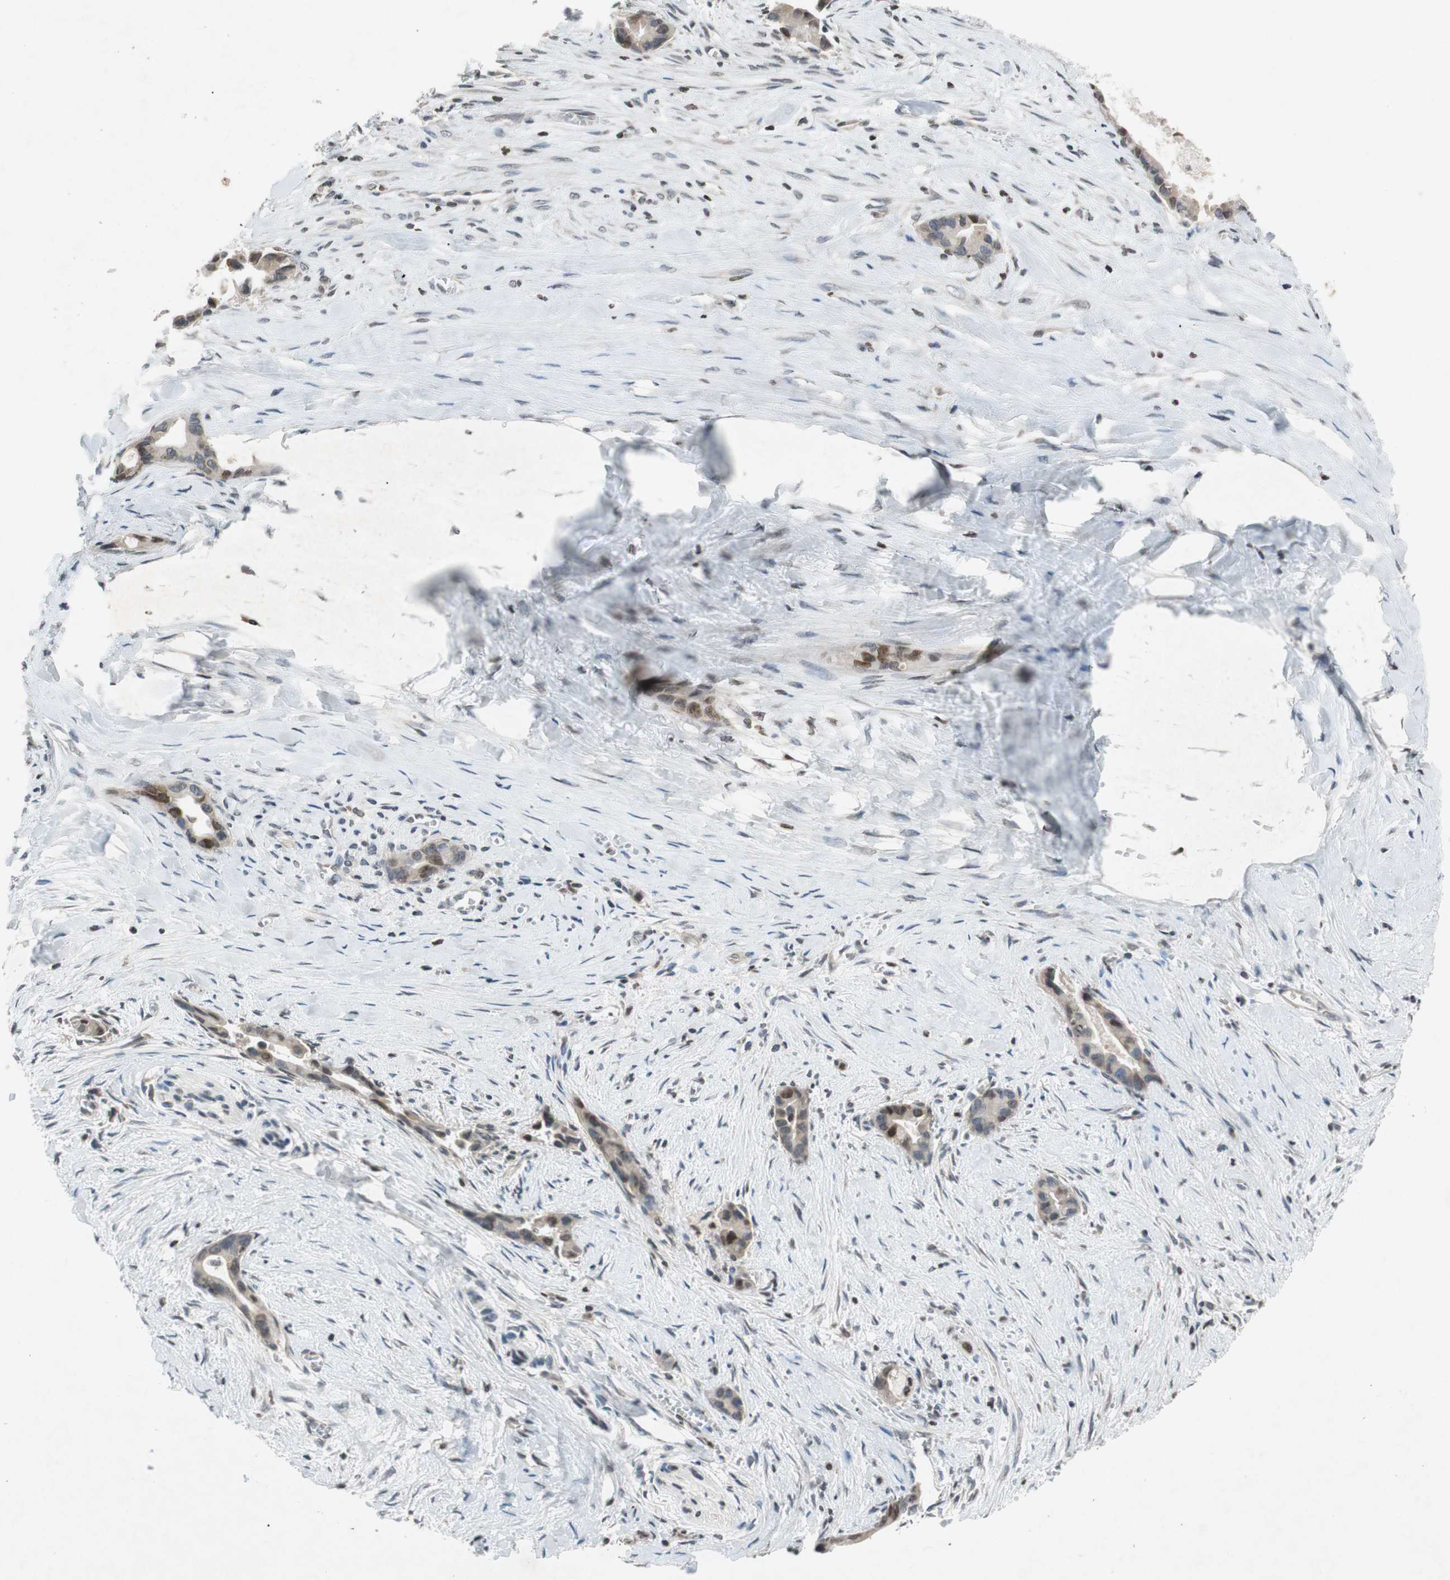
{"staining": {"intensity": "moderate", "quantity": "25%-75%", "location": "cytoplasmic/membranous,nuclear"}, "tissue": "liver cancer", "cell_type": "Tumor cells", "image_type": "cancer", "snomed": [{"axis": "morphology", "description": "Cholangiocarcinoma"}, {"axis": "topography", "description": "Liver"}], "caption": "Immunohistochemical staining of liver cancer (cholangiocarcinoma) exhibits medium levels of moderate cytoplasmic/membranous and nuclear protein staining in about 25%-75% of tumor cells. The staining was performed using DAB, with brown indicating positive protein expression. Nuclei are stained blue with hematoxylin.", "gene": "MCM6", "patient": {"sex": "female", "age": 55}}